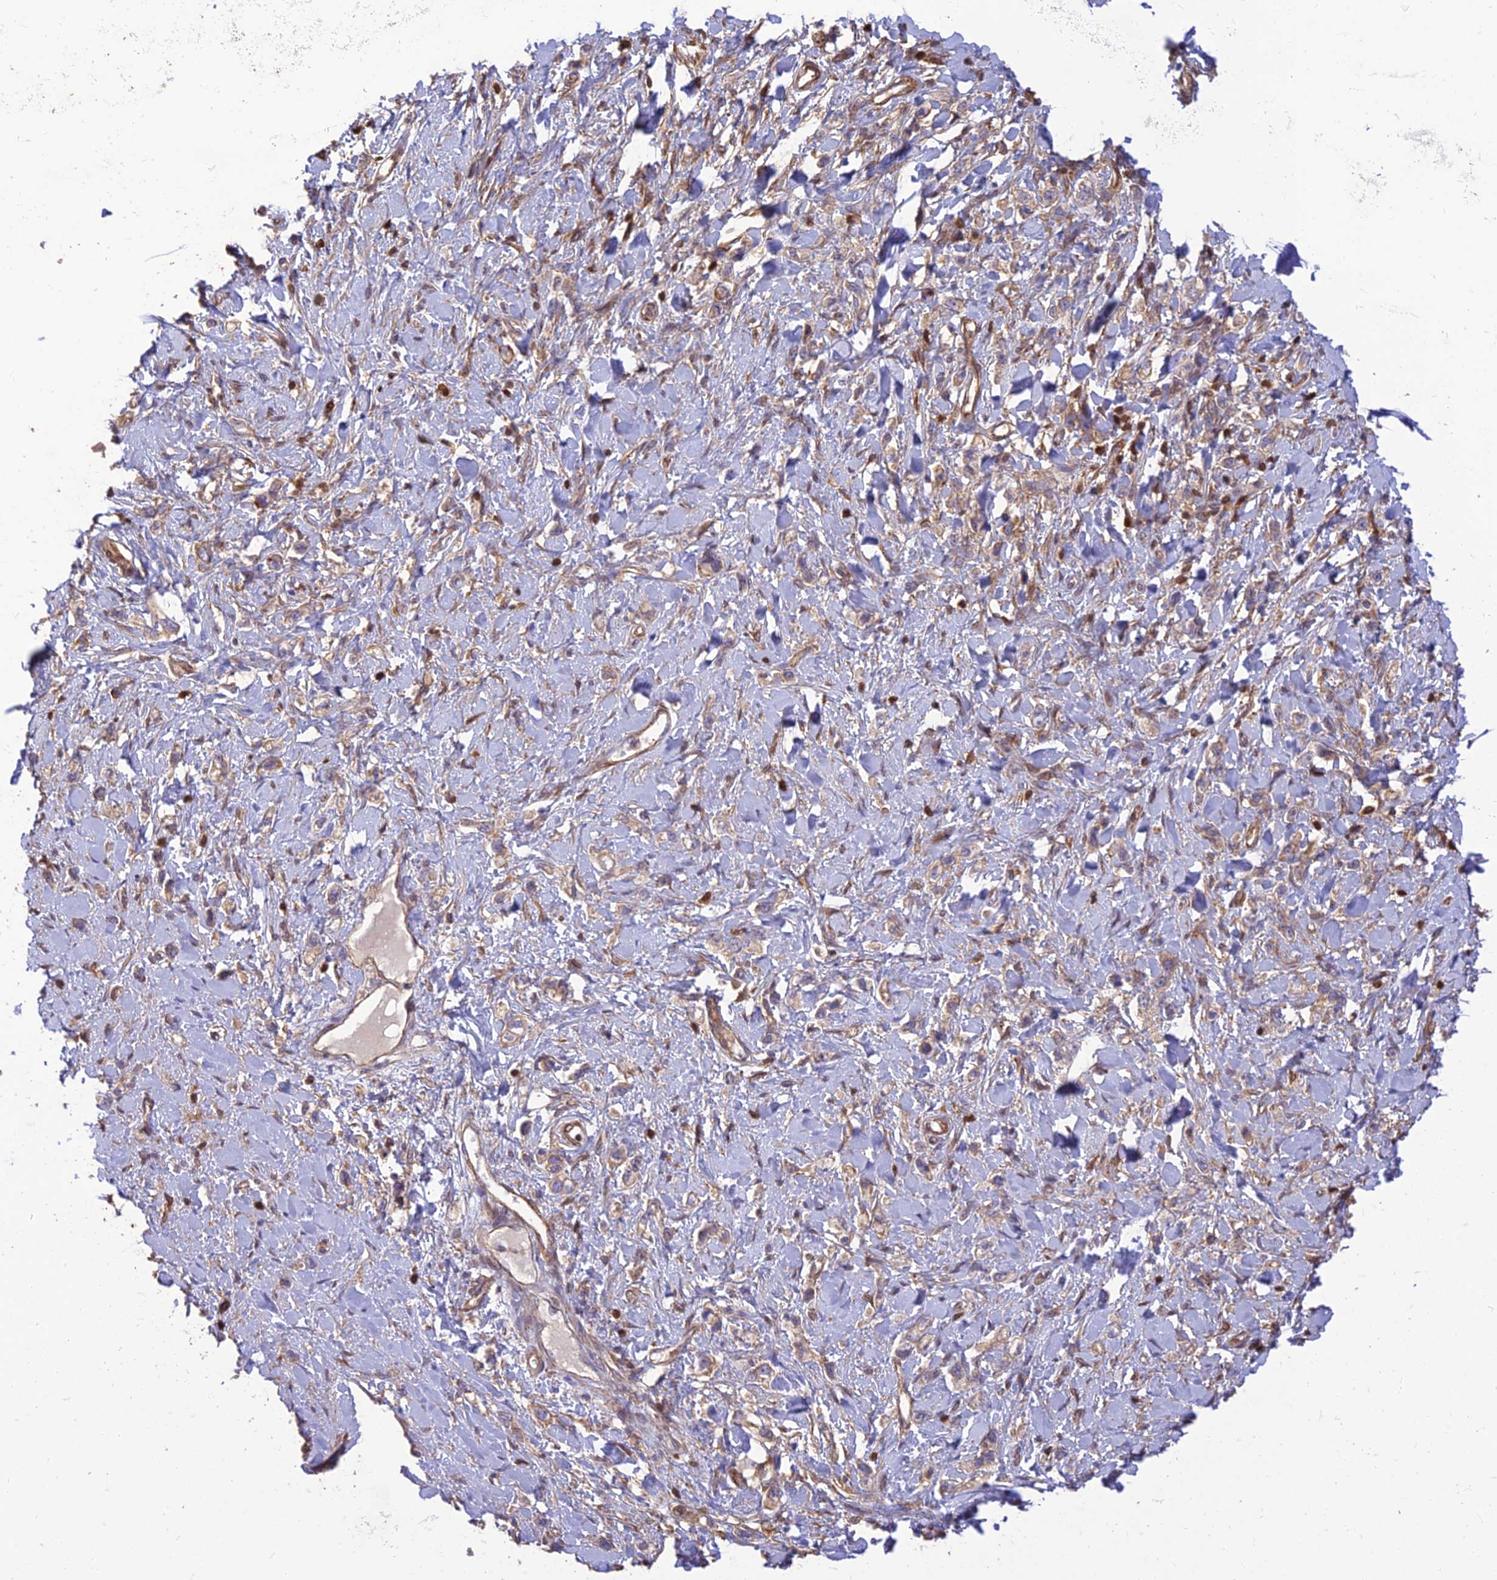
{"staining": {"intensity": "weak", "quantity": "25%-75%", "location": "cytoplasmic/membranous"}, "tissue": "stomach cancer", "cell_type": "Tumor cells", "image_type": "cancer", "snomed": [{"axis": "morphology", "description": "Adenocarcinoma, NOS"}, {"axis": "topography", "description": "Stomach"}], "caption": "High-power microscopy captured an immunohistochemistry image of stomach cancer, revealing weak cytoplasmic/membranous staining in approximately 25%-75% of tumor cells.", "gene": "HPSE2", "patient": {"sex": "female", "age": 65}}